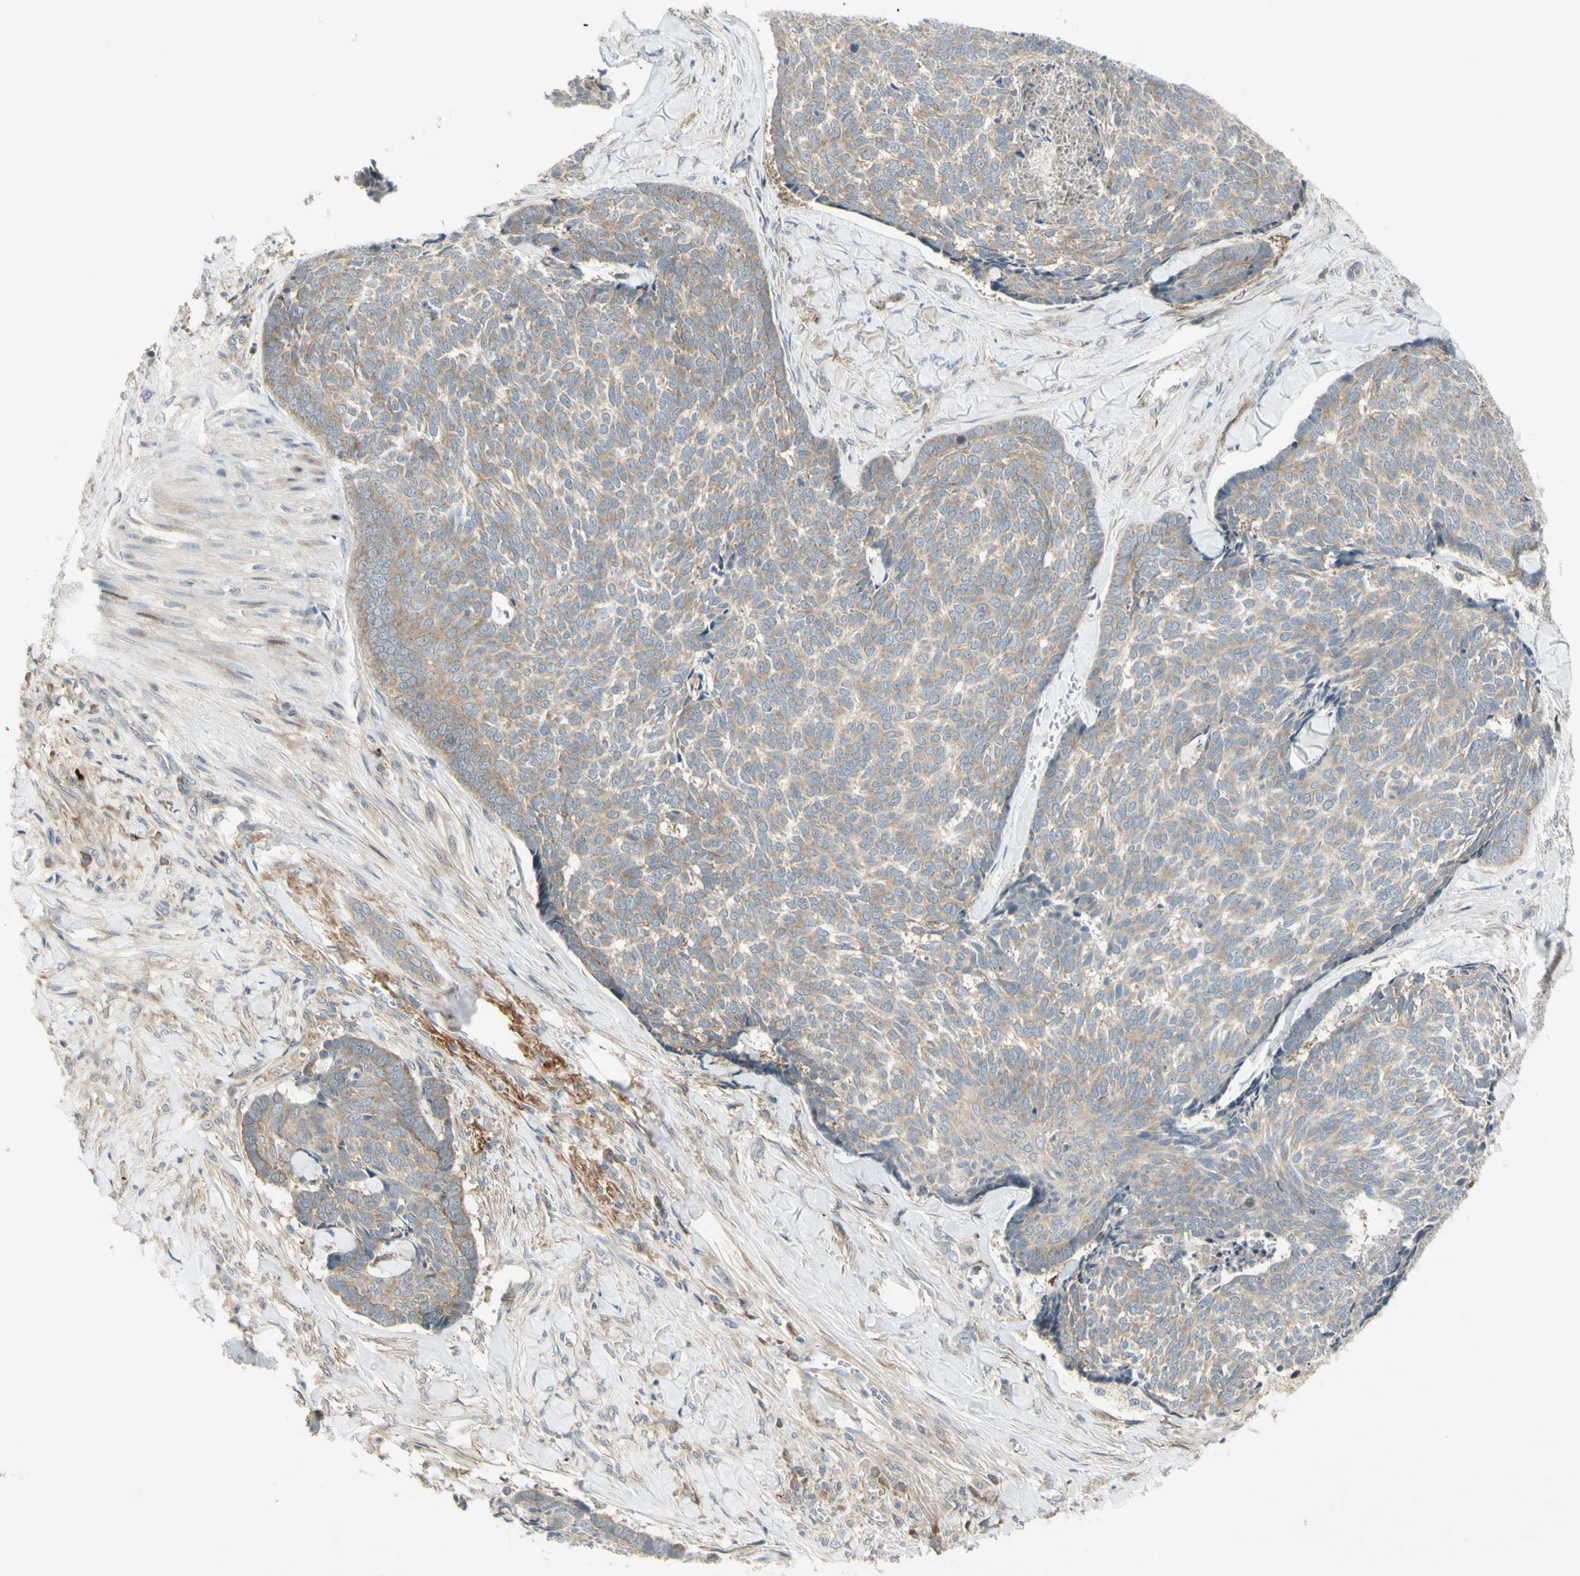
{"staining": {"intensity": "moderate", "quantity": "<25%", "location": "cytoplasmic/membranous"}, "tissue": "skin cancer", "cell_type": "Tumor cells", "image_type": "cancer", "snomed": [{"axis": "morphology", "description": "Basal cell carcinoma"}, {"axis": "topography", "description": "Skin"}], "caption": "Immunohistochemical staining of skin cancer demonstrates low levels of moderate cytoplasmic/membranous protein expression in about <25% of tumor cells.", "gene": "ETF1", "patient": {"sex": "male", "age": 84}}